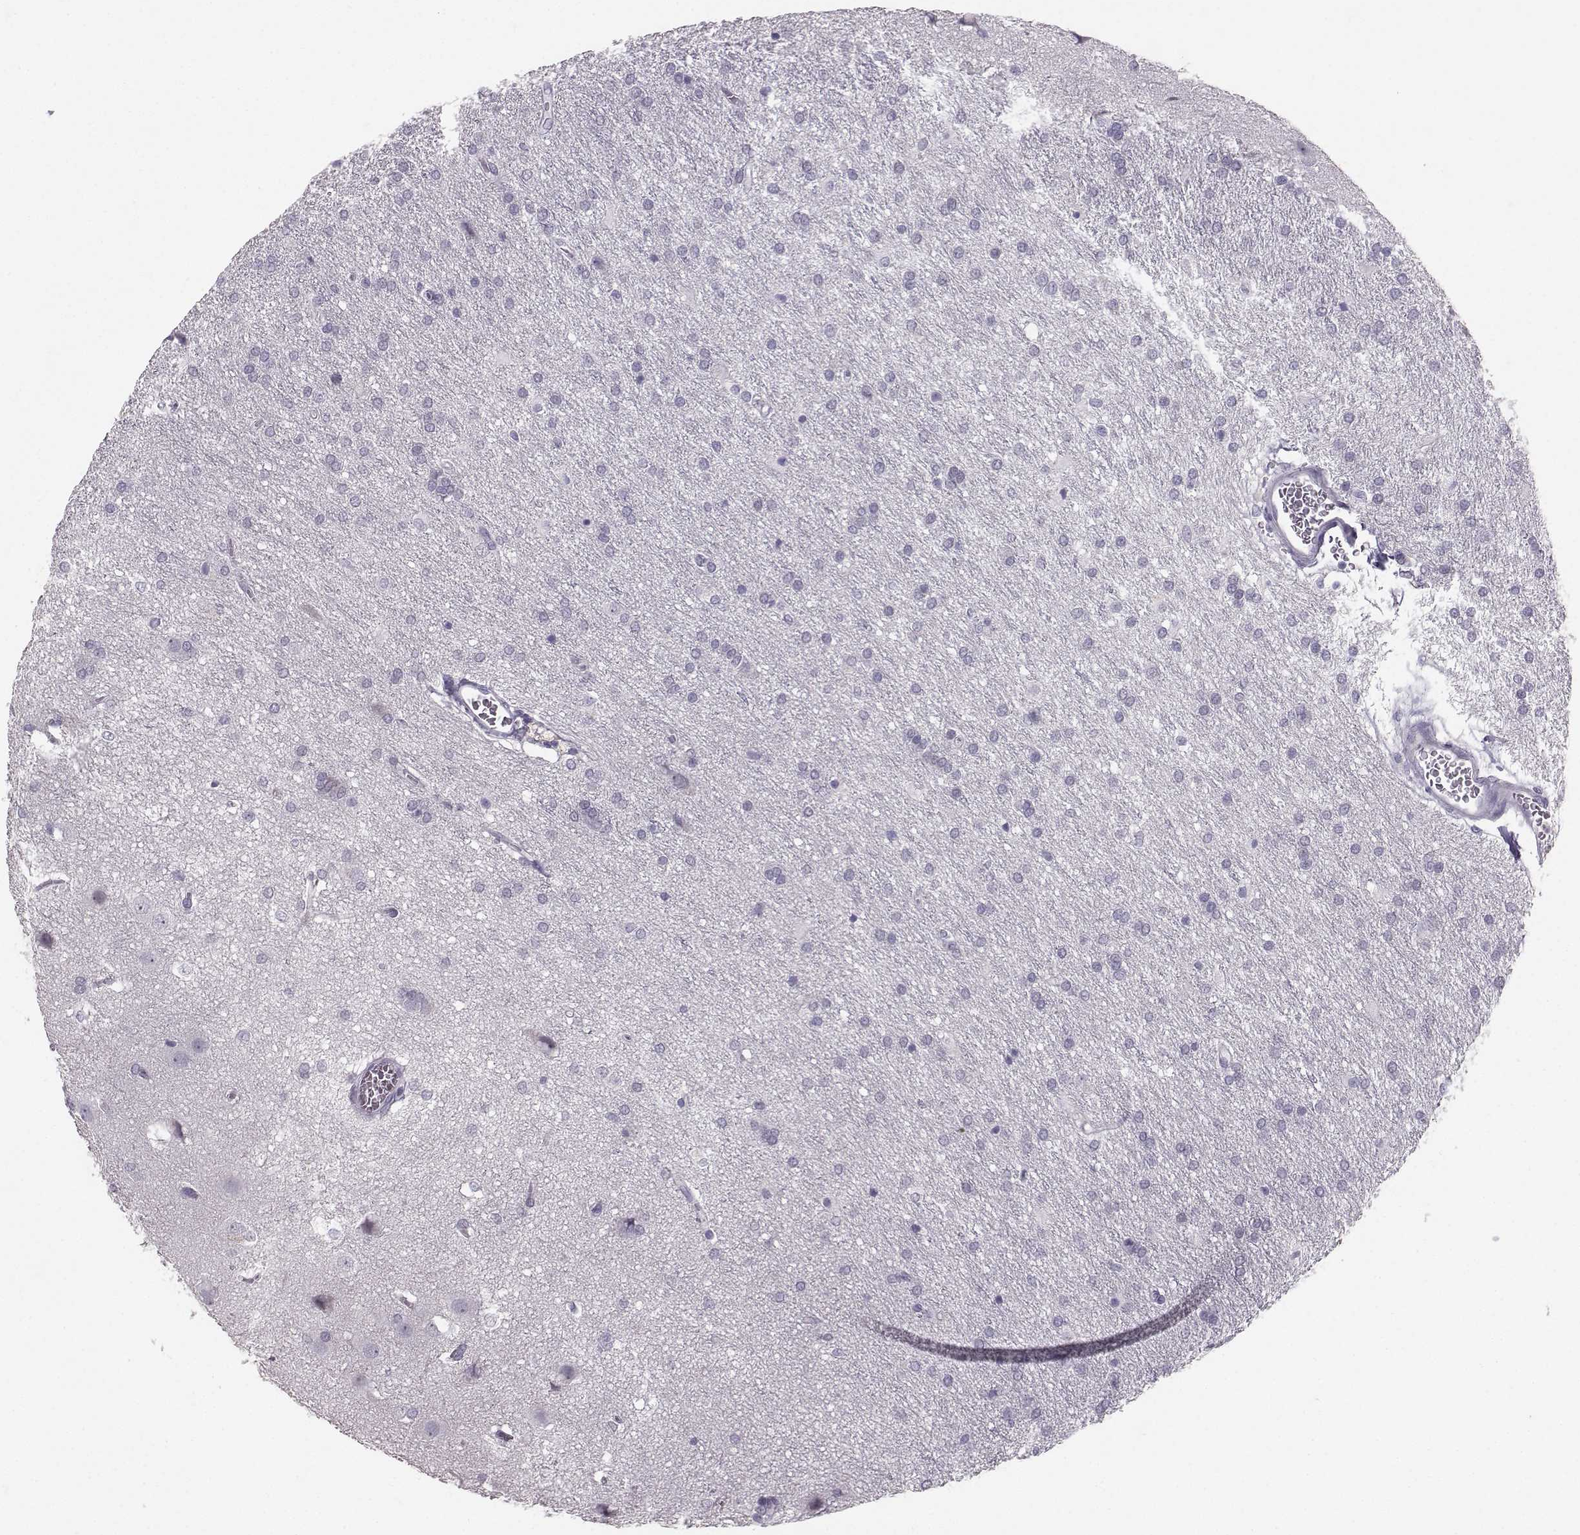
{"staining": {"intensity": "negative", "quantity": "none", "location": "none"}, "tissue": "glioma", "cell_type": "Tumor cells", "image_type": "cancer", "snomed": [{"axis": "morphology", "description": "Glioma, malignant, Low grade"}, {"axis": "topography", "description": "Brain"}], "caption": "Immunohistochemistry (IHC) histopathology image of neoplastic tissue: glioma stained with DAB reveals no significant protein positivity in tumor cells.", "gene": "PKP2", "patient": {"sex": "female", "age": 32}}